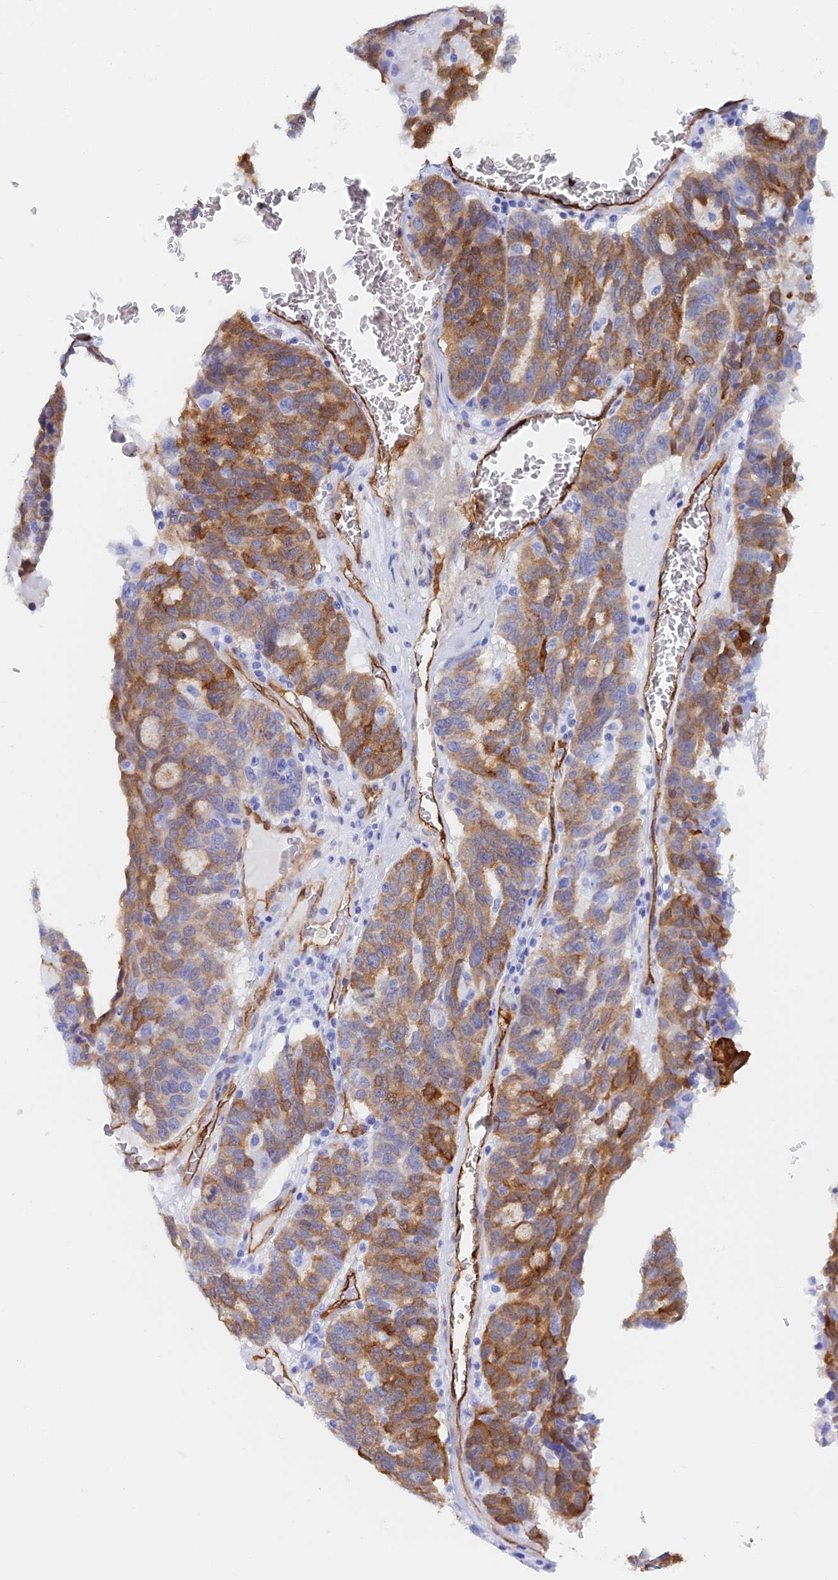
{"staining": {"intensity": "moderate", "quantity": "25%-75%", "location": "cytoplasmic/membranous"}, "tissue": "ovarian cancer", "cell_type": "Tumor cells", "image_type": "cancer", "snomed": [{"axis": "morphology", "description": "Cystadenocarcinoma, serous, NOS"}, {"axis": "topography", "description": "Ovary"}], "caption": "This photomicrograph demonstrates immunohistochemistry (IHC) staining of human ovarian cancer (serous cystadenocarcinoma), with medium moderate cytoplasmic/membranous staining in about 25%-75% of tumor cells.", "gene": "CRIP2", "patient": {"sex": "female", "age": 59}}